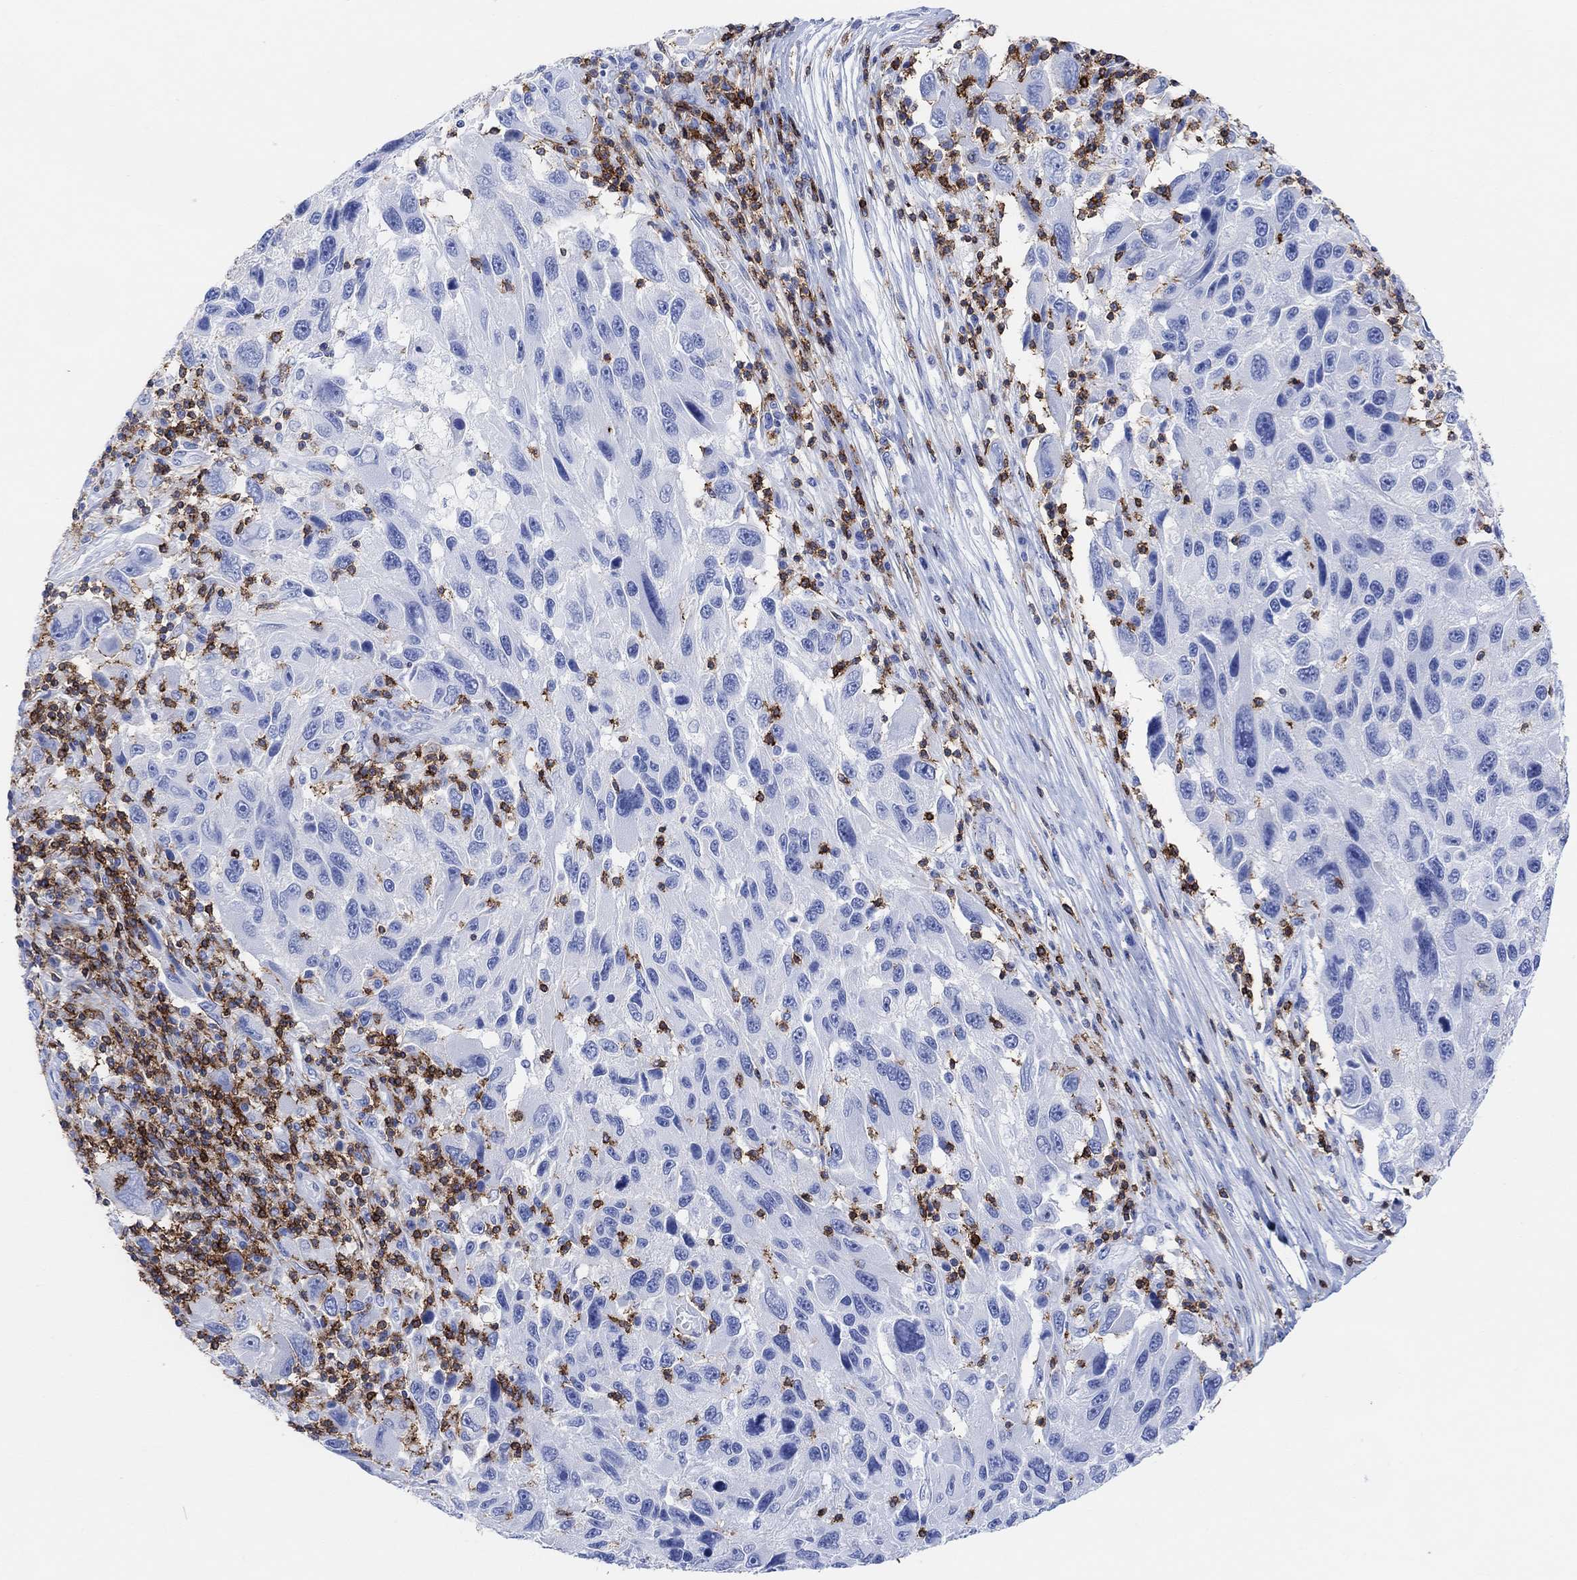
{"staining": {"intensity": "negative", "quantity": "none", "location": "none"}, "tissue": "melanoma", "cell_type": "Tumor cells", "image_type": "cancer", "snomed": [{"axis": "morphology", "description": "Malignant melanoma, NOS"}, {"axis": "topography", "description": "Skin"}], "caption": "Malignant melanoma stained for a protein using immunohistochemistry (IHC) demonstrates no expression tumor cells.", "gene": "GPR65", "patient": {"sex": "male", "age": 53}}